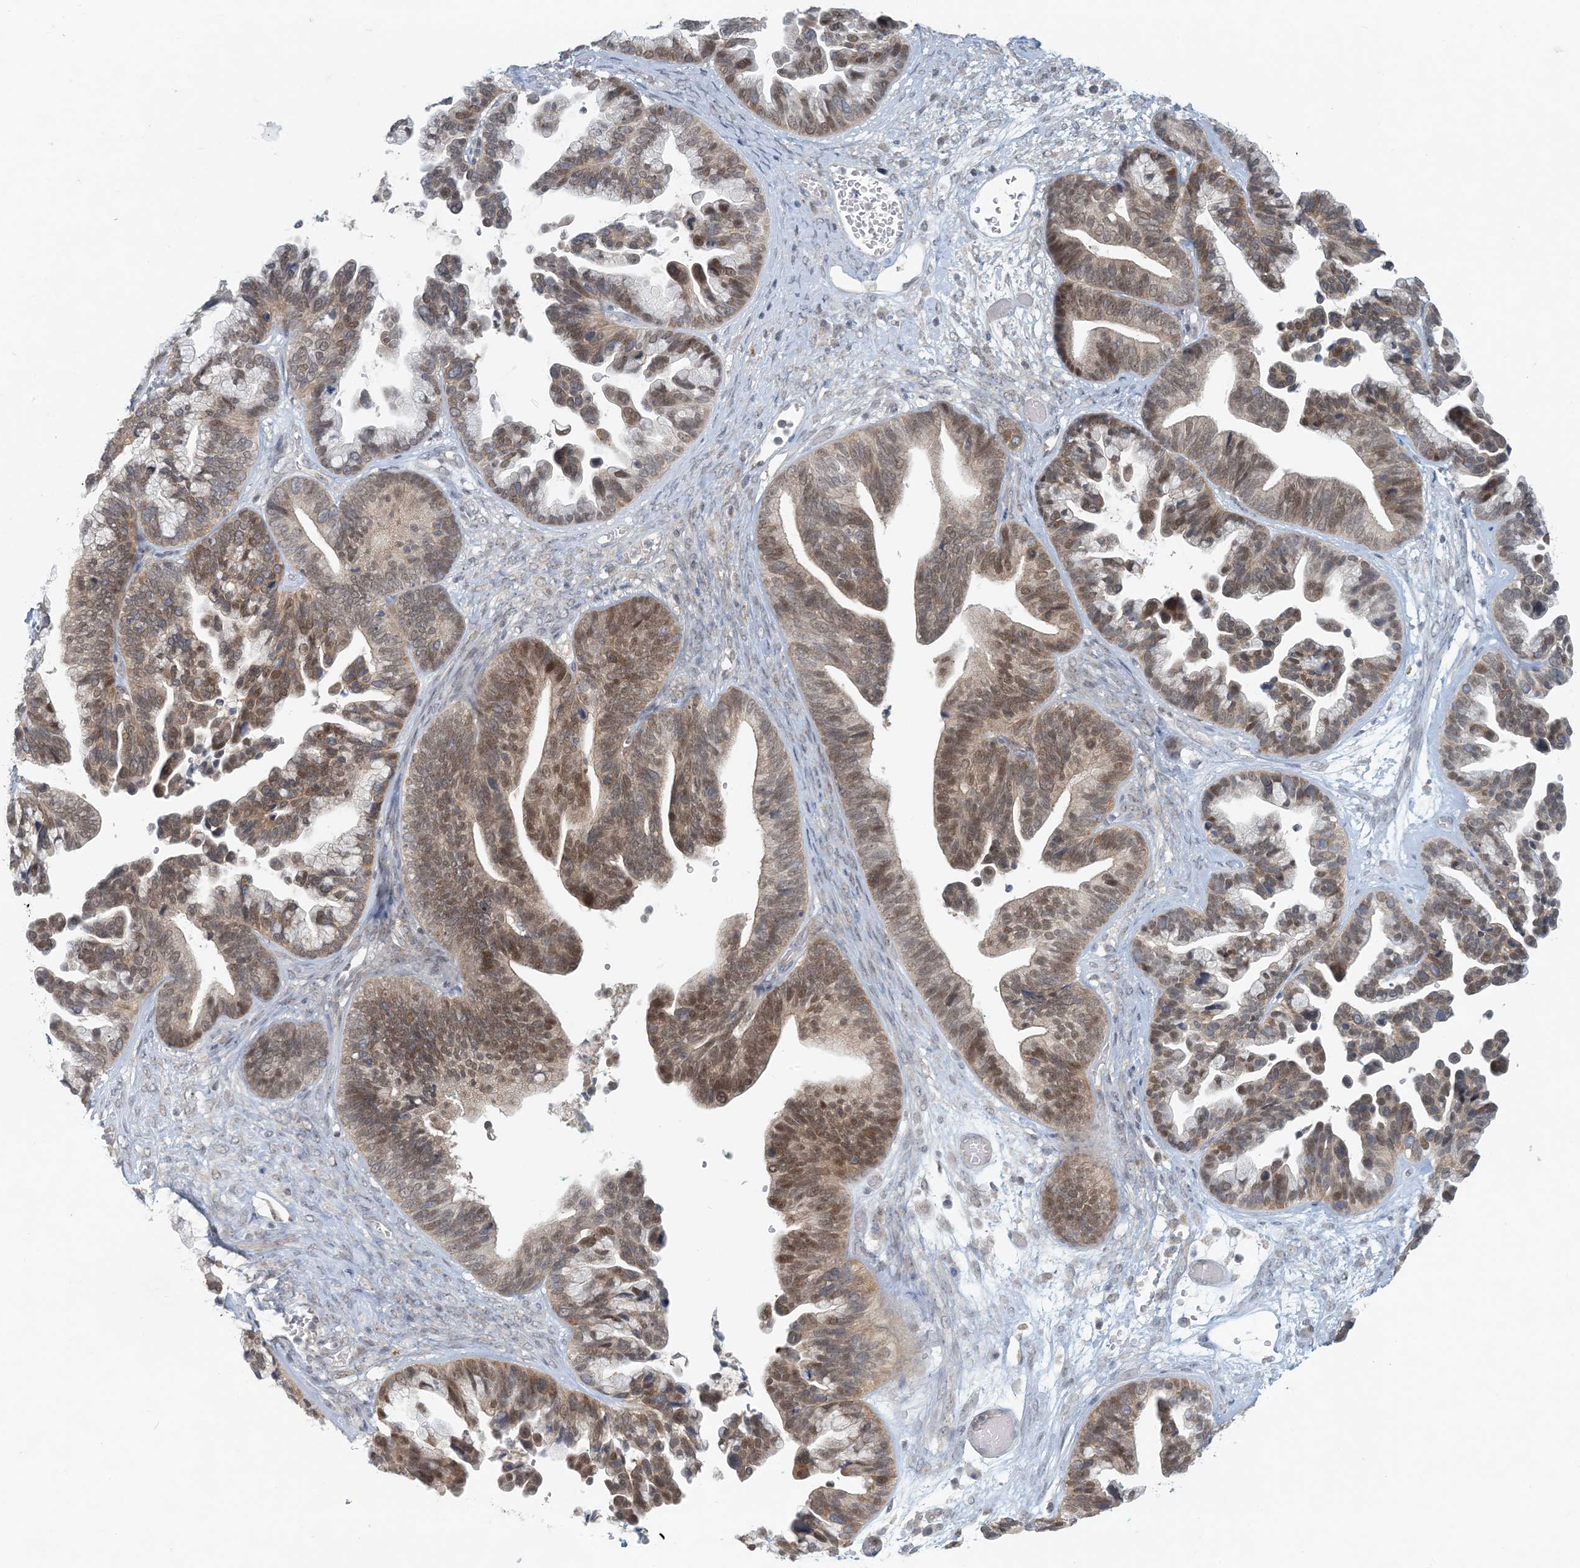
{"staining": {"intensity": "moderate", "quantity": ">75%", "location": "cytoplasmic/membranous,nuclear"}, "tissue": "ovarian cancer", "cell_type": "Tumor cells", "image_type": "cancer", "snomed": [{"axis": "morphology", "description": "Cystadenocarcinoma, serous, NOS"}, {"axis": "topography", "description": "Ovary"}], "caption": "Moderate cytoplasmic/membranous and nuclear protein staining is identified in about >75% of tumor cells in ovarian cancer (serous cystadenocarcinoma).", "gene": "OBI1", "patient": {"sex": "female", "age": 56}}